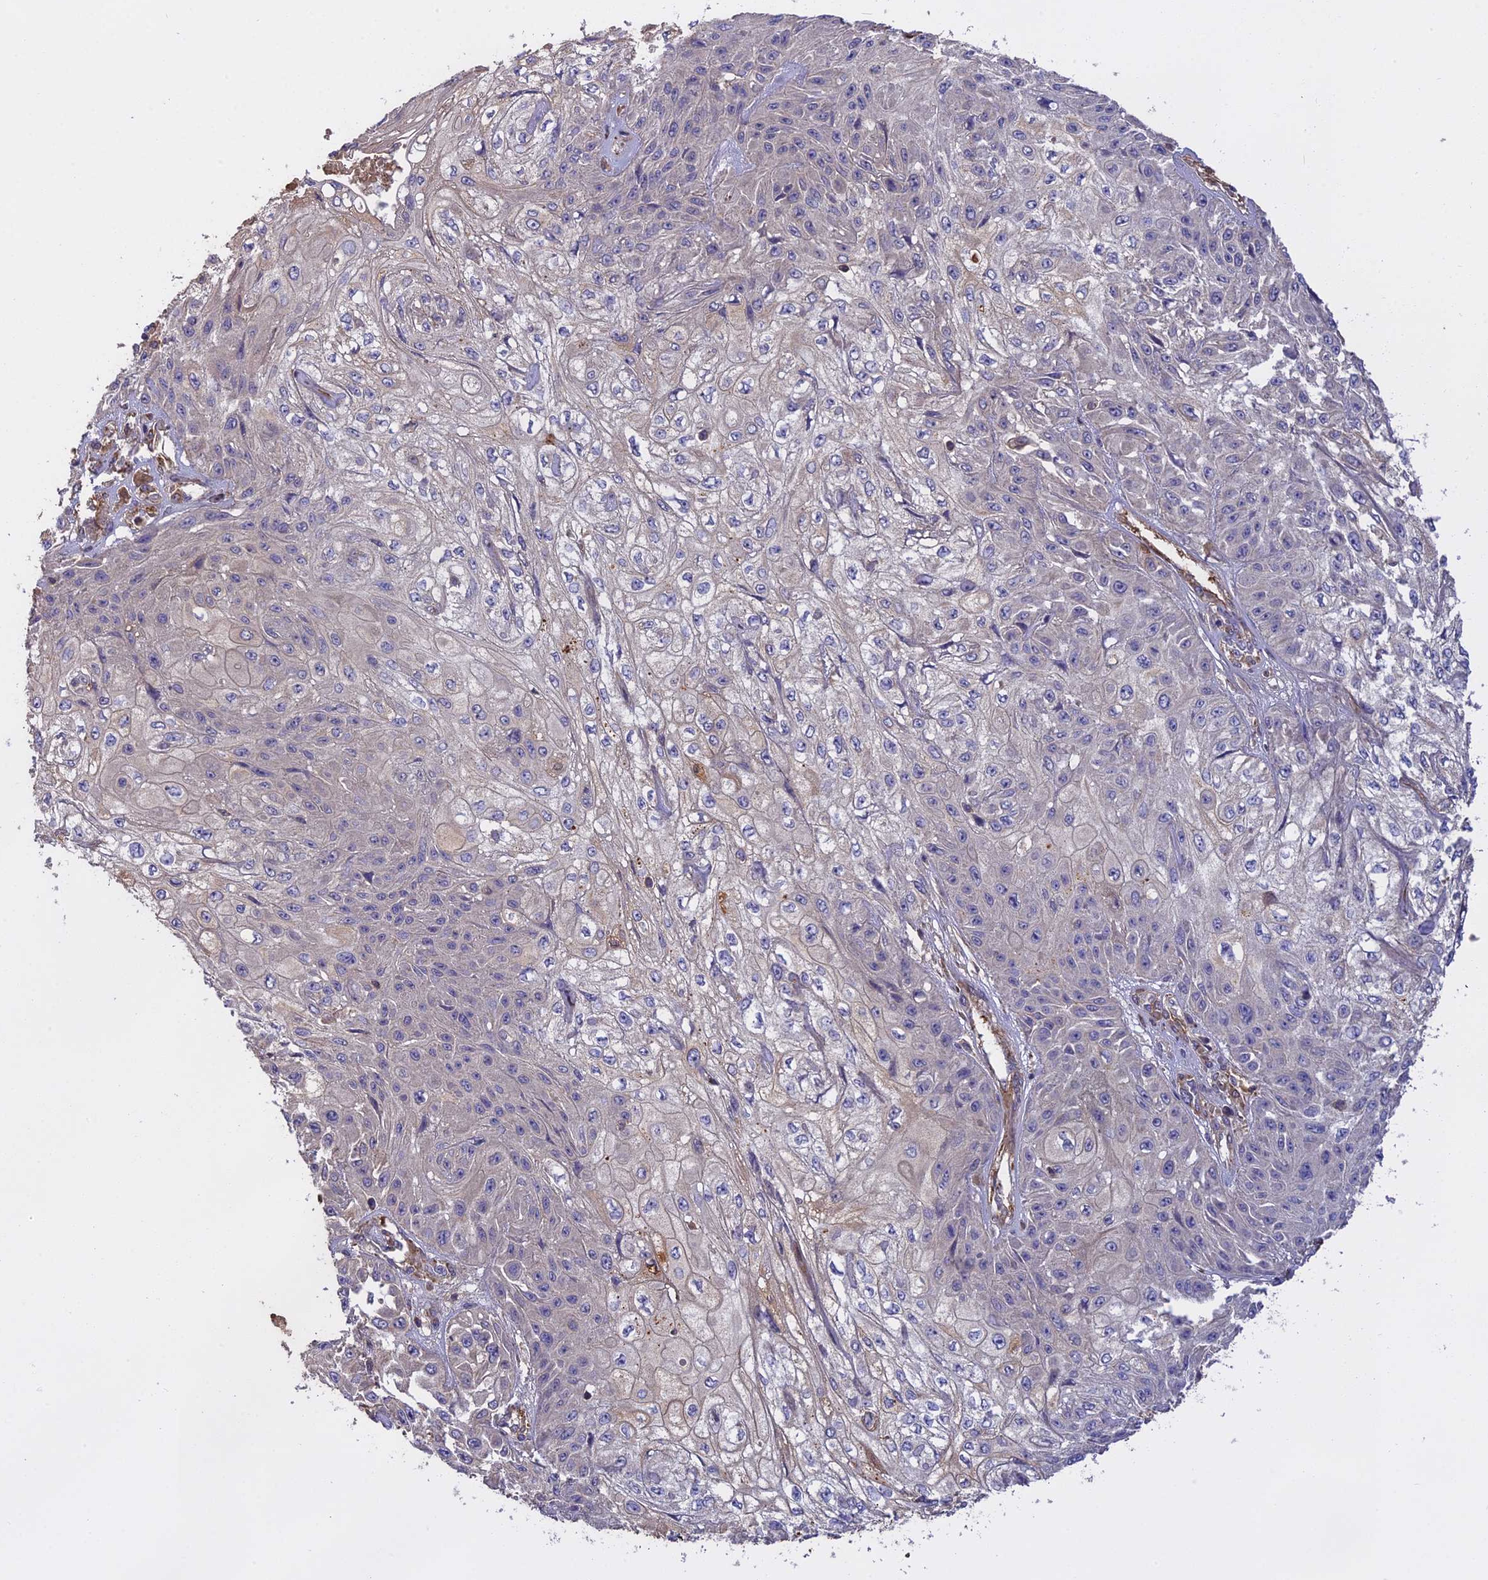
{"staining": {"intensity": "negative", "quantity": "none", "location": "none"}, "tissue": "skin cancer", "cell_type": "Tumor cells", "image_type": "cancer", "snomed": [{"axis": "morphology", "description": "Squamous cell carcinoma, NOS"}, {"axis": "morphology", "description": "Squamous cell carcinoma, metastatic, NOS"}, {"axis": "topography", "description": "Skin"}, {"axis": "topography", "description": "Lymph node"}], "caption": "Tumor cells are negative for protein expression in human metastatic squamous cell carcinoma (skin).", "gene": "CFAP119", "patient": {"sex": "male", "age": 75}}